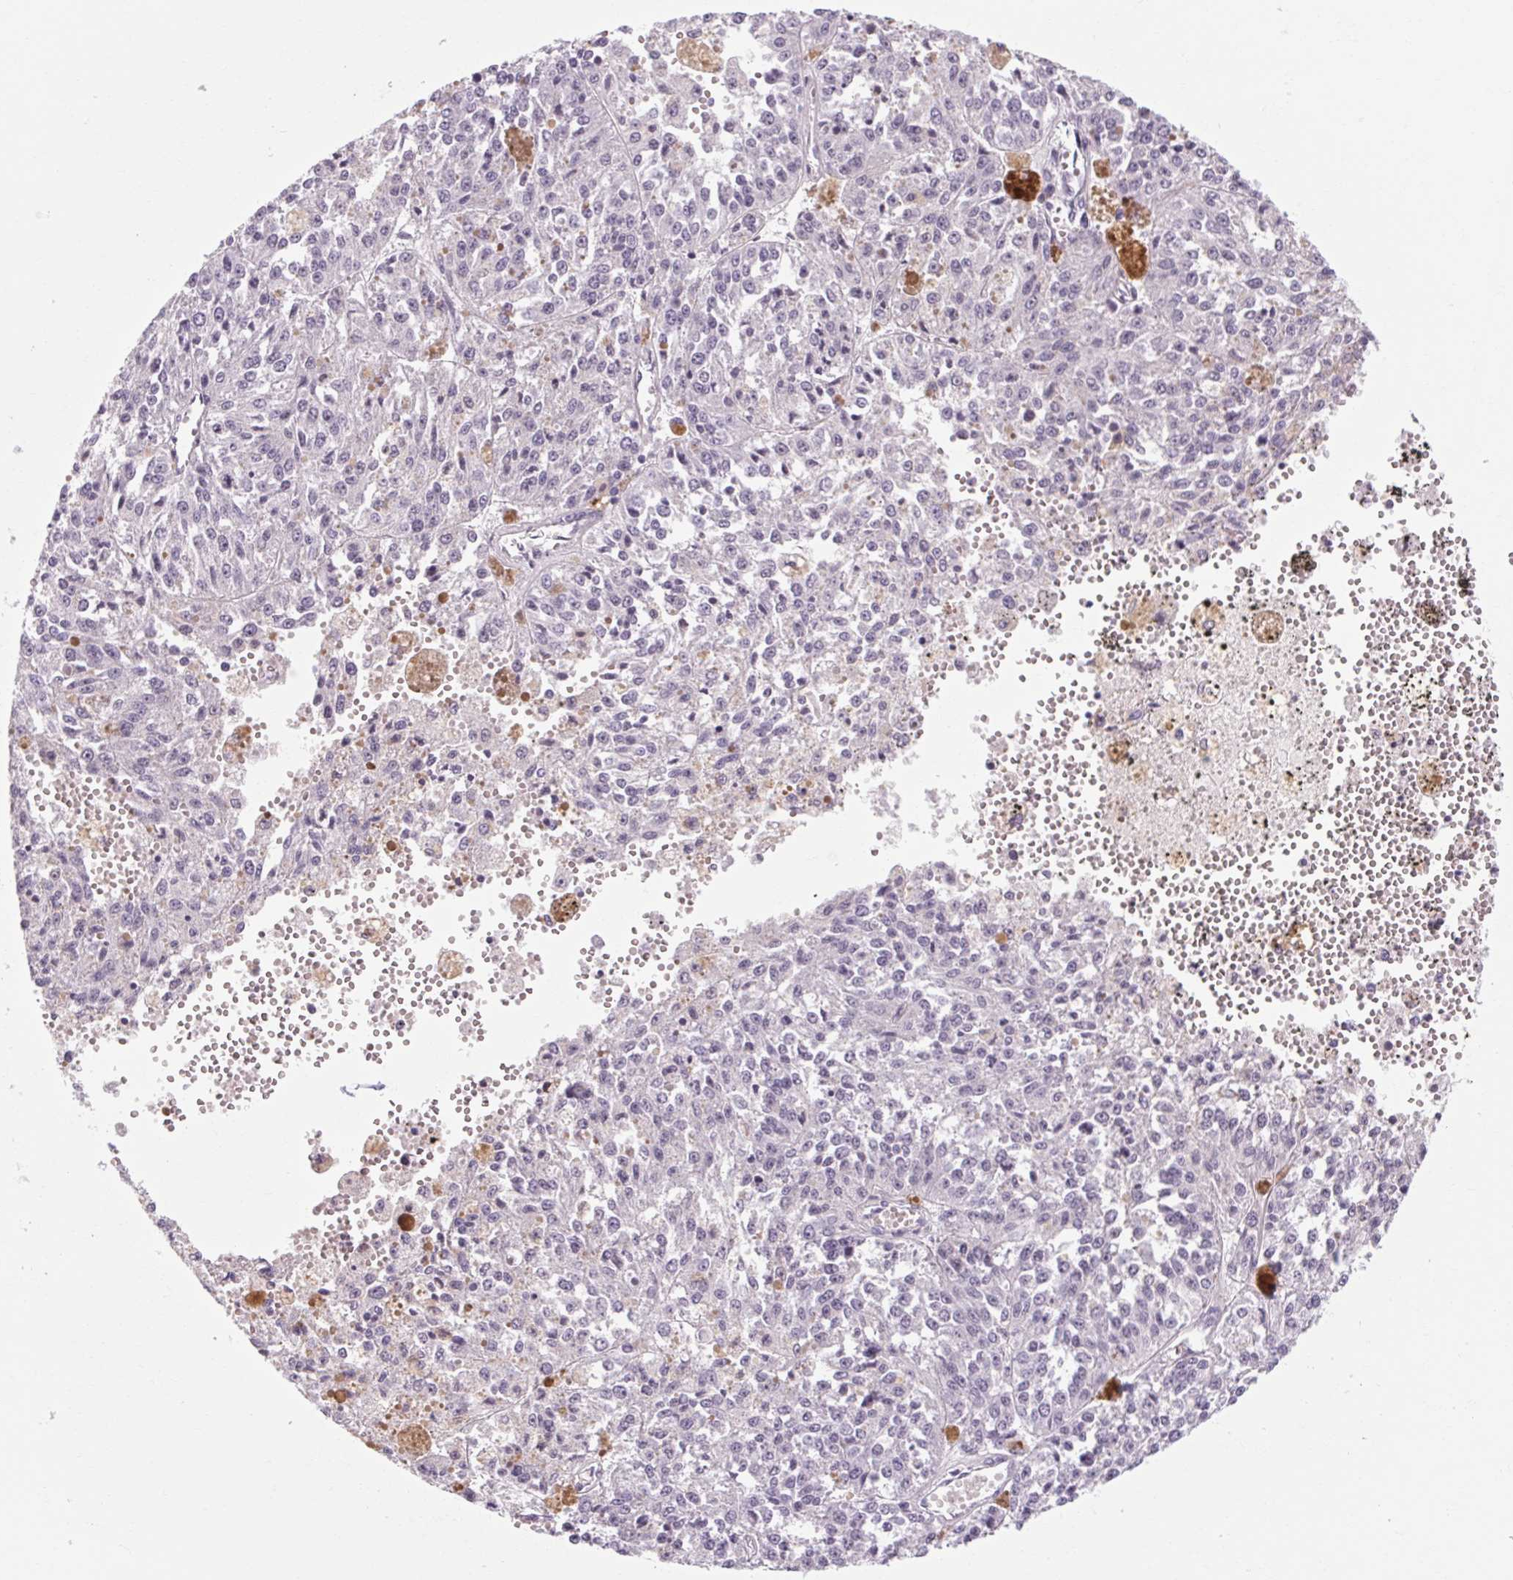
{"staining": {"intensity": "negative", "quantity": "none", "location": "none"}, "tissue": "melanoma", "cell_type": "Tumor cells", "image_type": "cancer", "snomed": [{"axis": "morphology", "description": "Malignant melanoma, Metastatic site"}, {"axis": "topography", "description": "Lymph node"}], "caption": "Tumor cells are negative for protein expression in human melanoma. The staining was performed using DAB (3,3'-diaminobenzidine) to visualize the protein expression in brown, while the nuclei were stained in blue with hematoxylin (Magnification: 20x).", "gene": "POMC", "patient": {"sex": "female", "age": 64}}